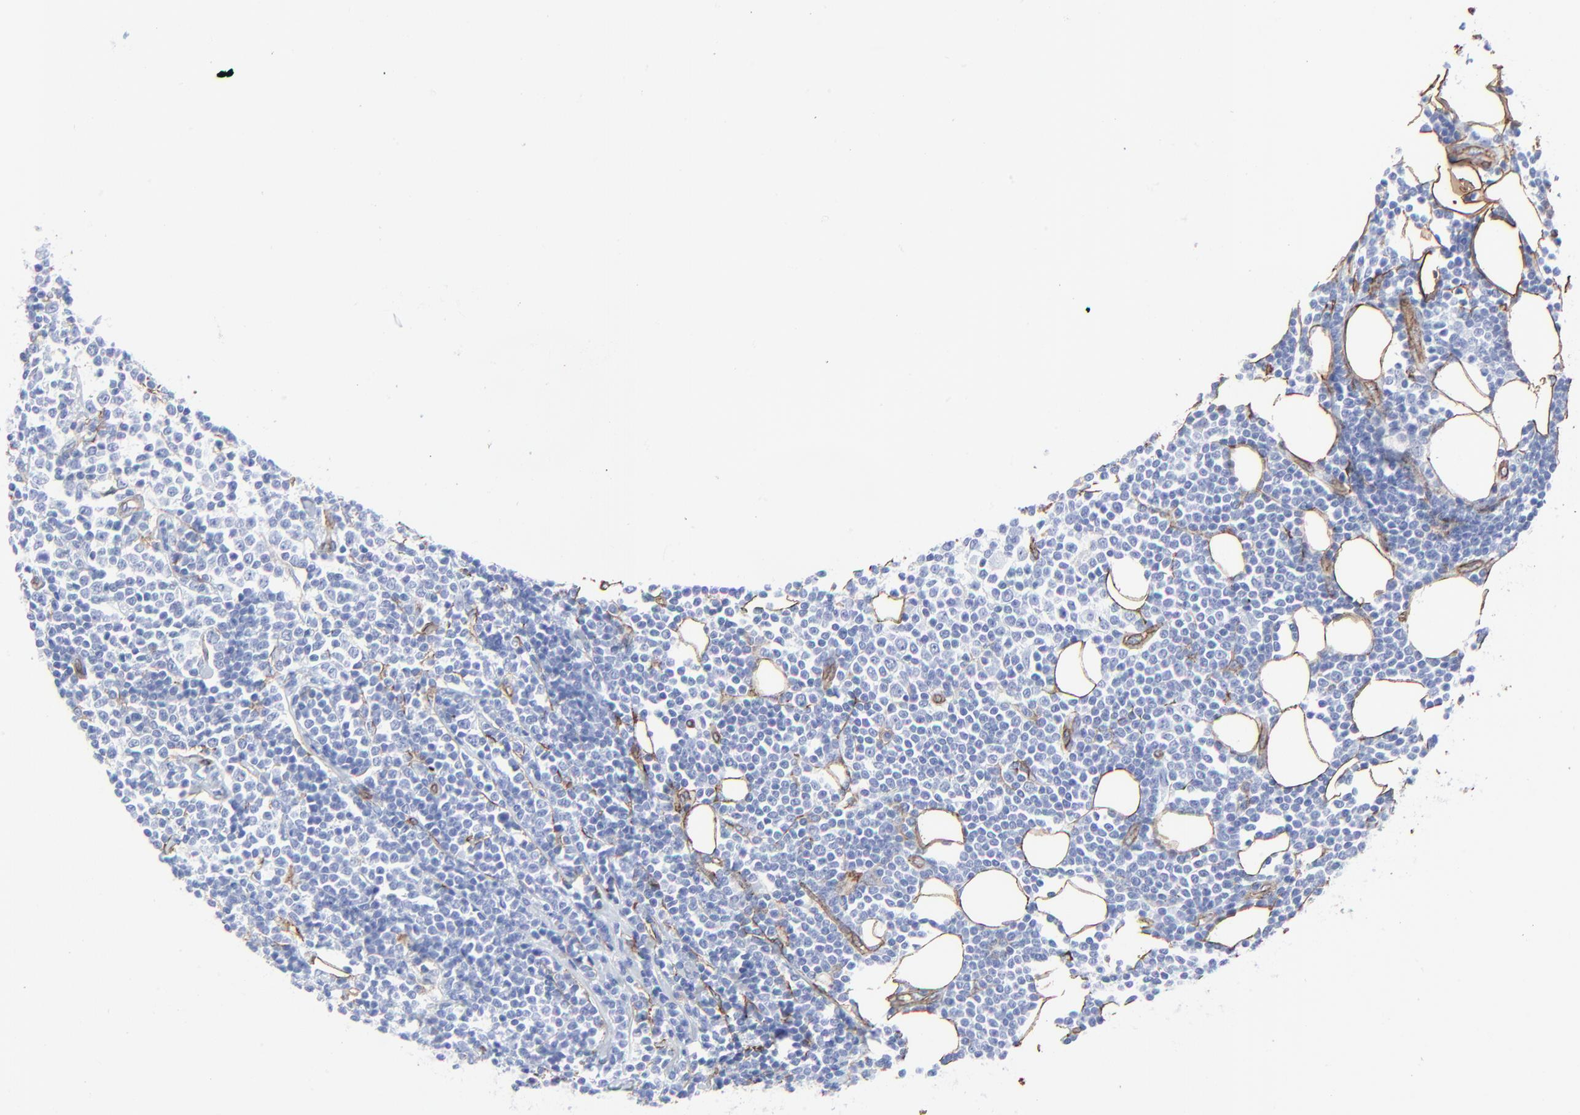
{"staining": {"intensity": "negative", "quantity": "none", "location": "none"}, "tissue": "lymphoma", "cell_type": "Tumor cells", "image_type": "cancer", "snomed": [{"axis": "morphology", "description": "Malignant lymphoma, non-Hodgkin's type, Low grade"}, {"axis": "topography", "description": "Soft tissue"}], "caption": "DAB (3,3'-diaminobenzidine) immunohistochemical staining of lymphoma shows no significant staining in tumor cells.", "gene": "CAV1", "patient": {"sex": "male", "age": 92}}